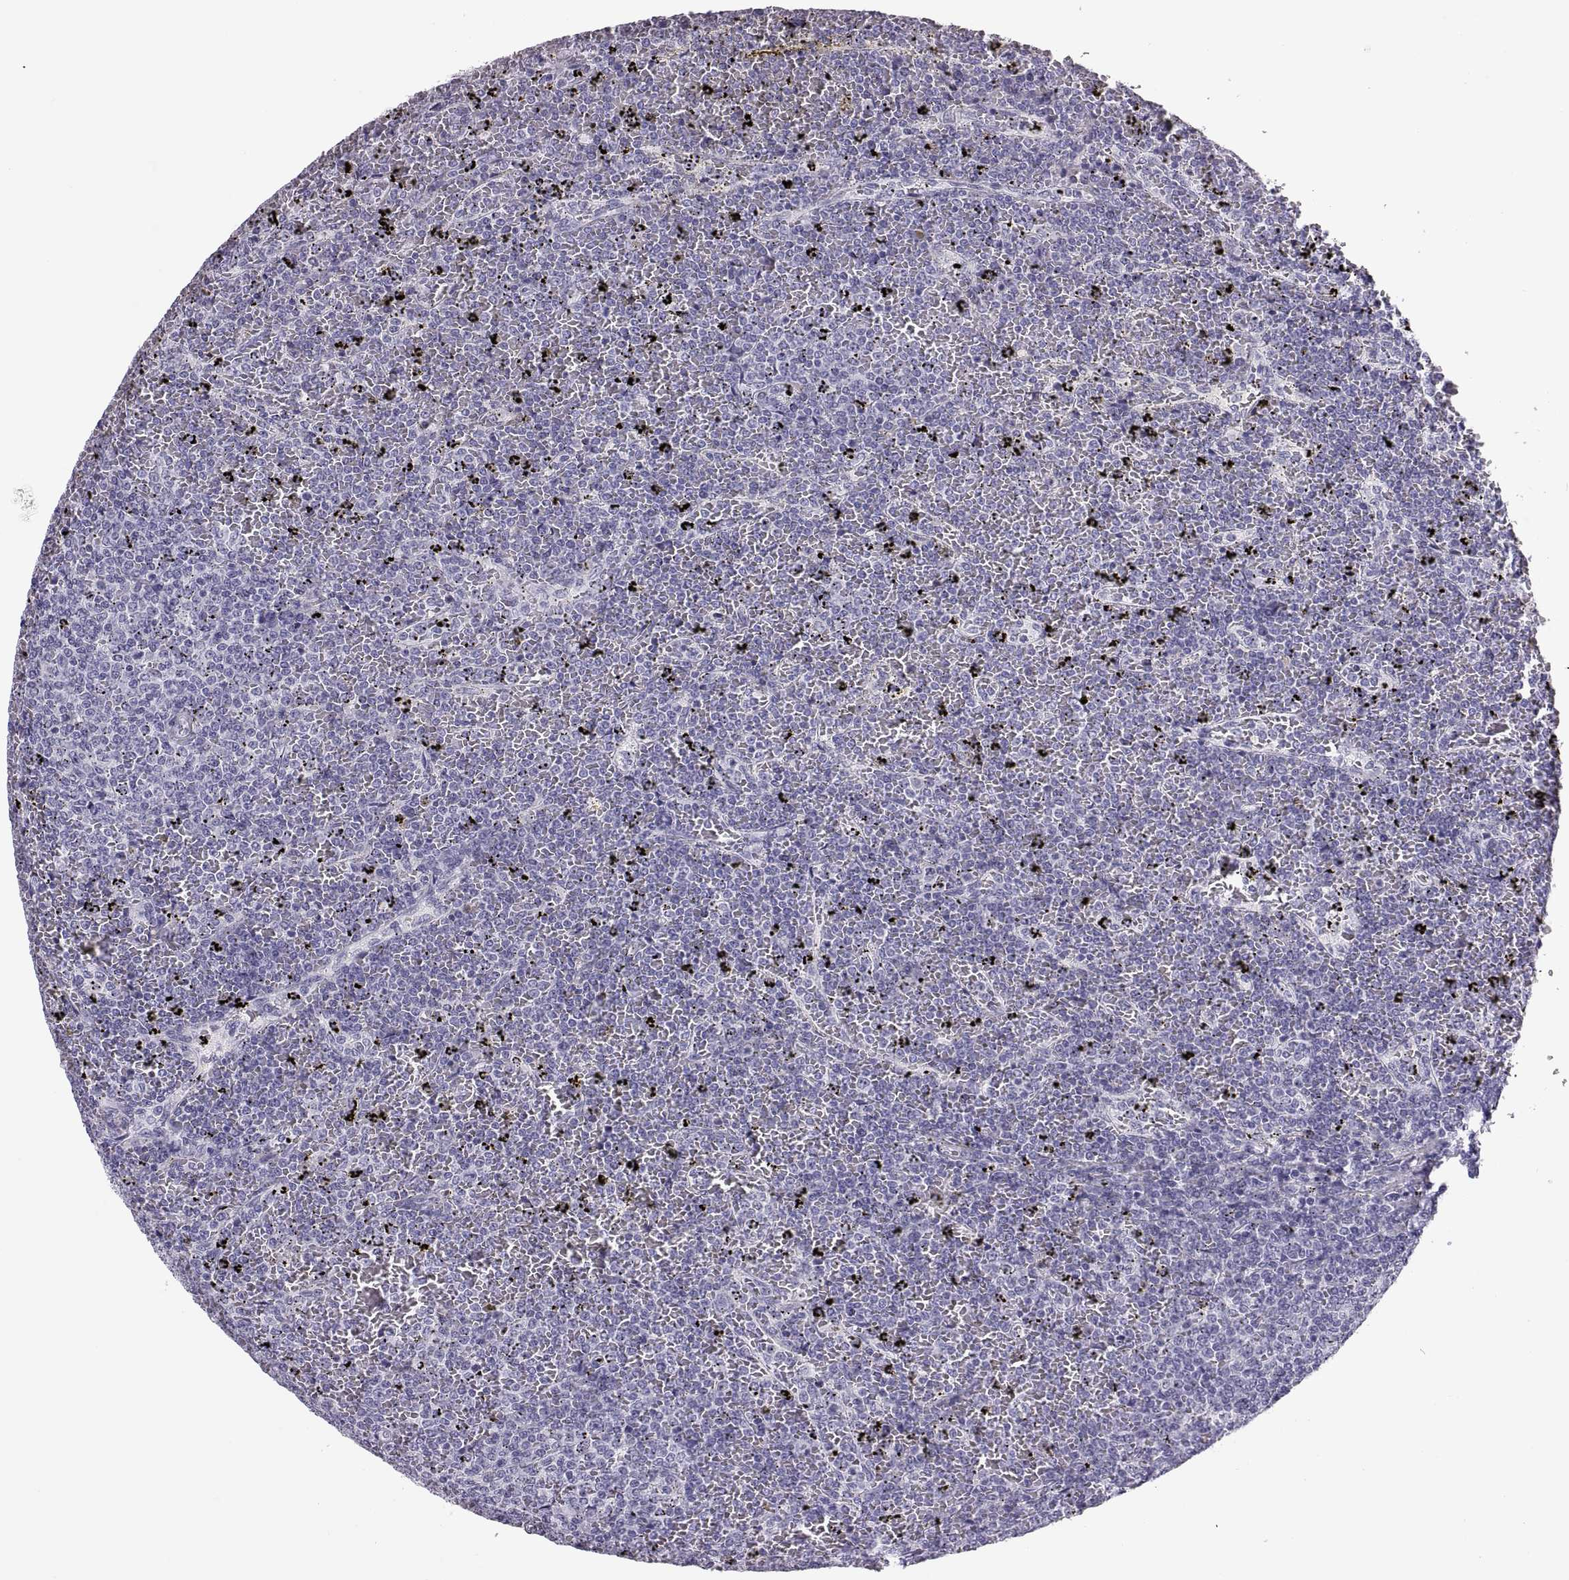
{"staining": {"intensity": "negative", "quantity": "none", "location": "none"}, "tissue": "lymphoma", "cell_type": "Tumor cells", "image_type": "cancer", "snomed": [{"axis": "morphology", "description": "Malignant lymphoma, non-Hodgkin's type, Low grade"}, {"axis": "topography", "description": "Spleen"}], "caption": "A high-resolution micrograph shows immunohistochemistry staining of low-grade malignant lymphoma, non-Hodgkin's type, which exhibits no significant staining in tumor cells.", "gene": "QRICH2", "patient": {"sex": "female", "age": 77}}